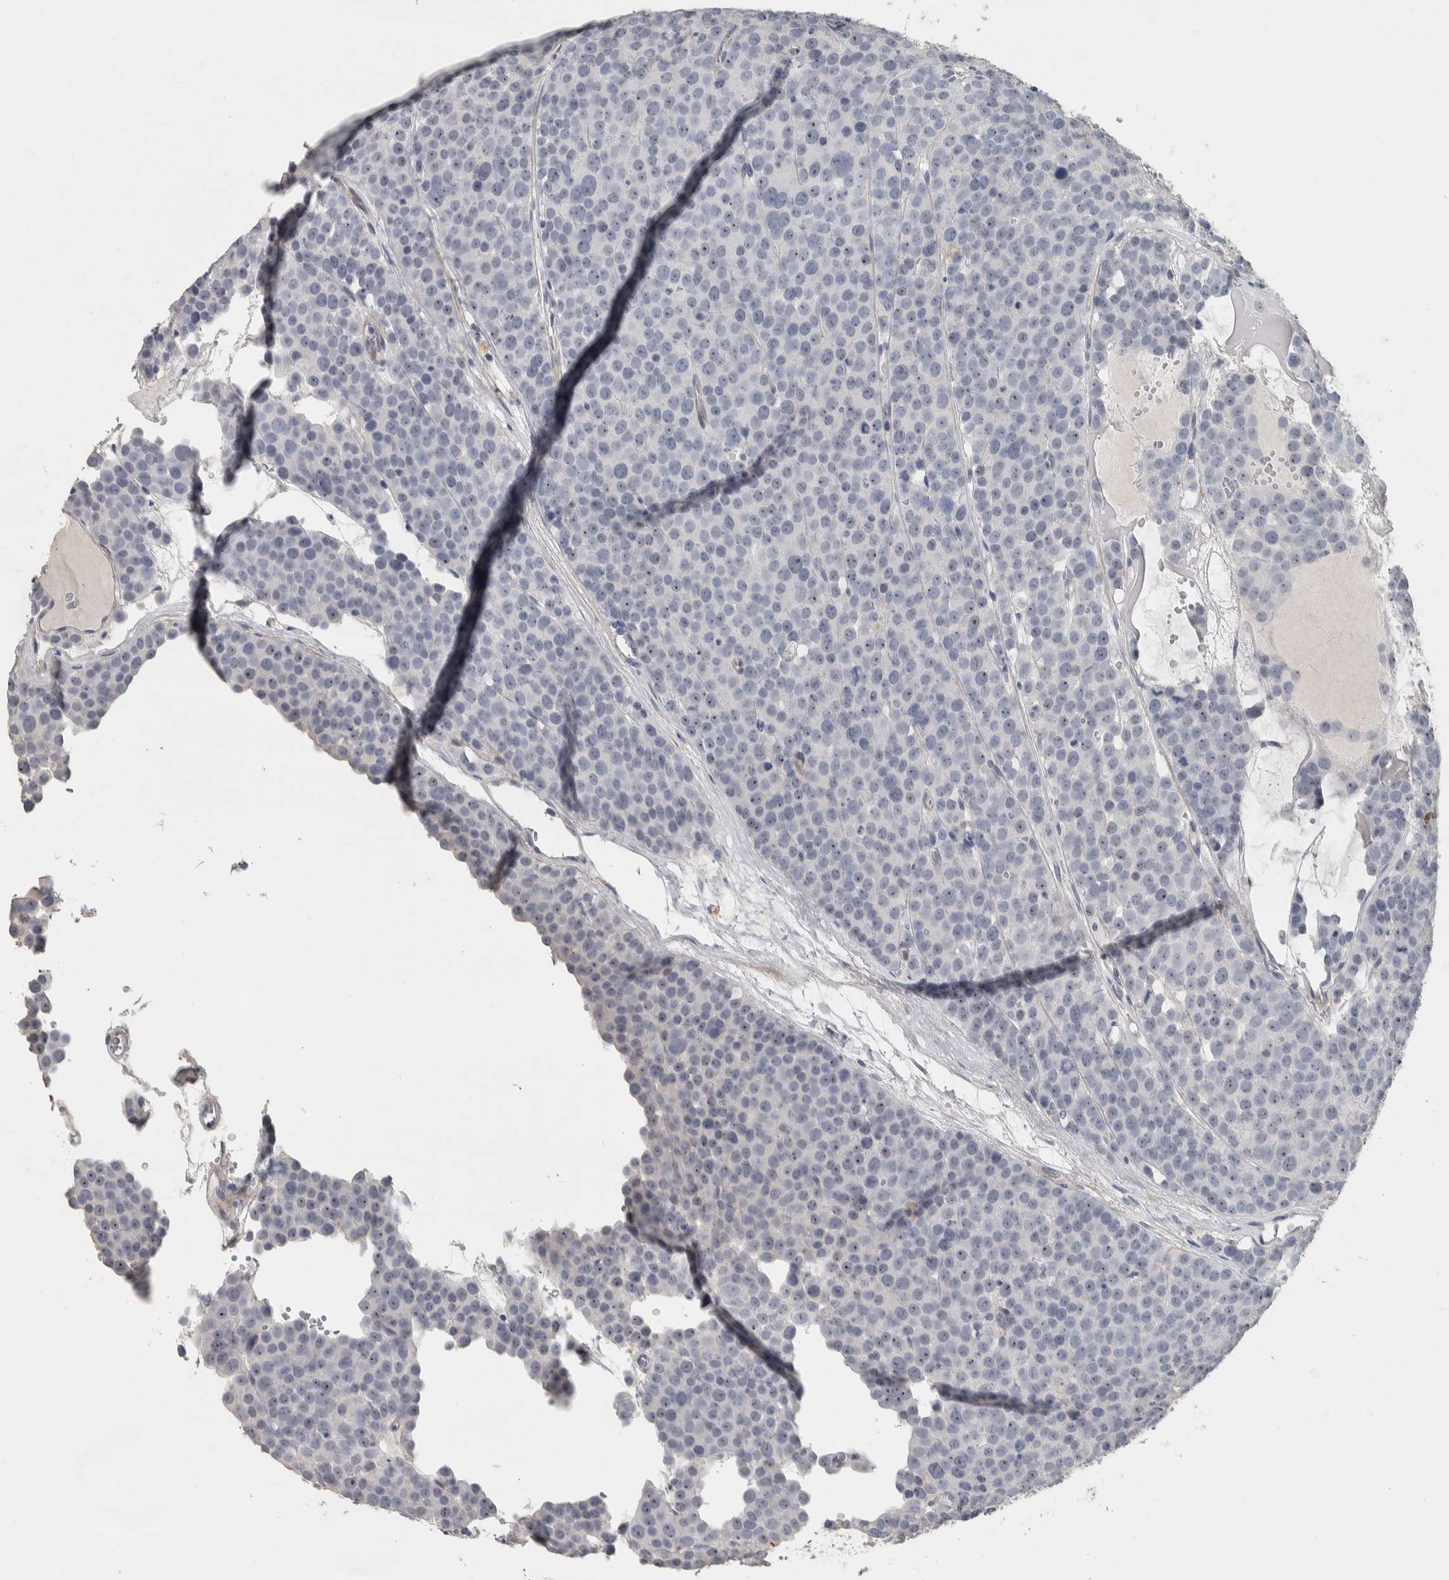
{"staining": {"intensity": "negative", "quantity": "none", "location": "none"}, "tissue": "testis cancer", "cell_type": "Tumor cells", "image_type": "cancer", "snomed": [{"axis": "morphology", "description": "Seminoma, NOS"}, {"axis": "topography", "description": "Testis"}], "caption": "Tumor cells show no significant protein expression in testis cancer.", "gene": "DCAF10", "patient": {"sex": "male", "age": 71}}